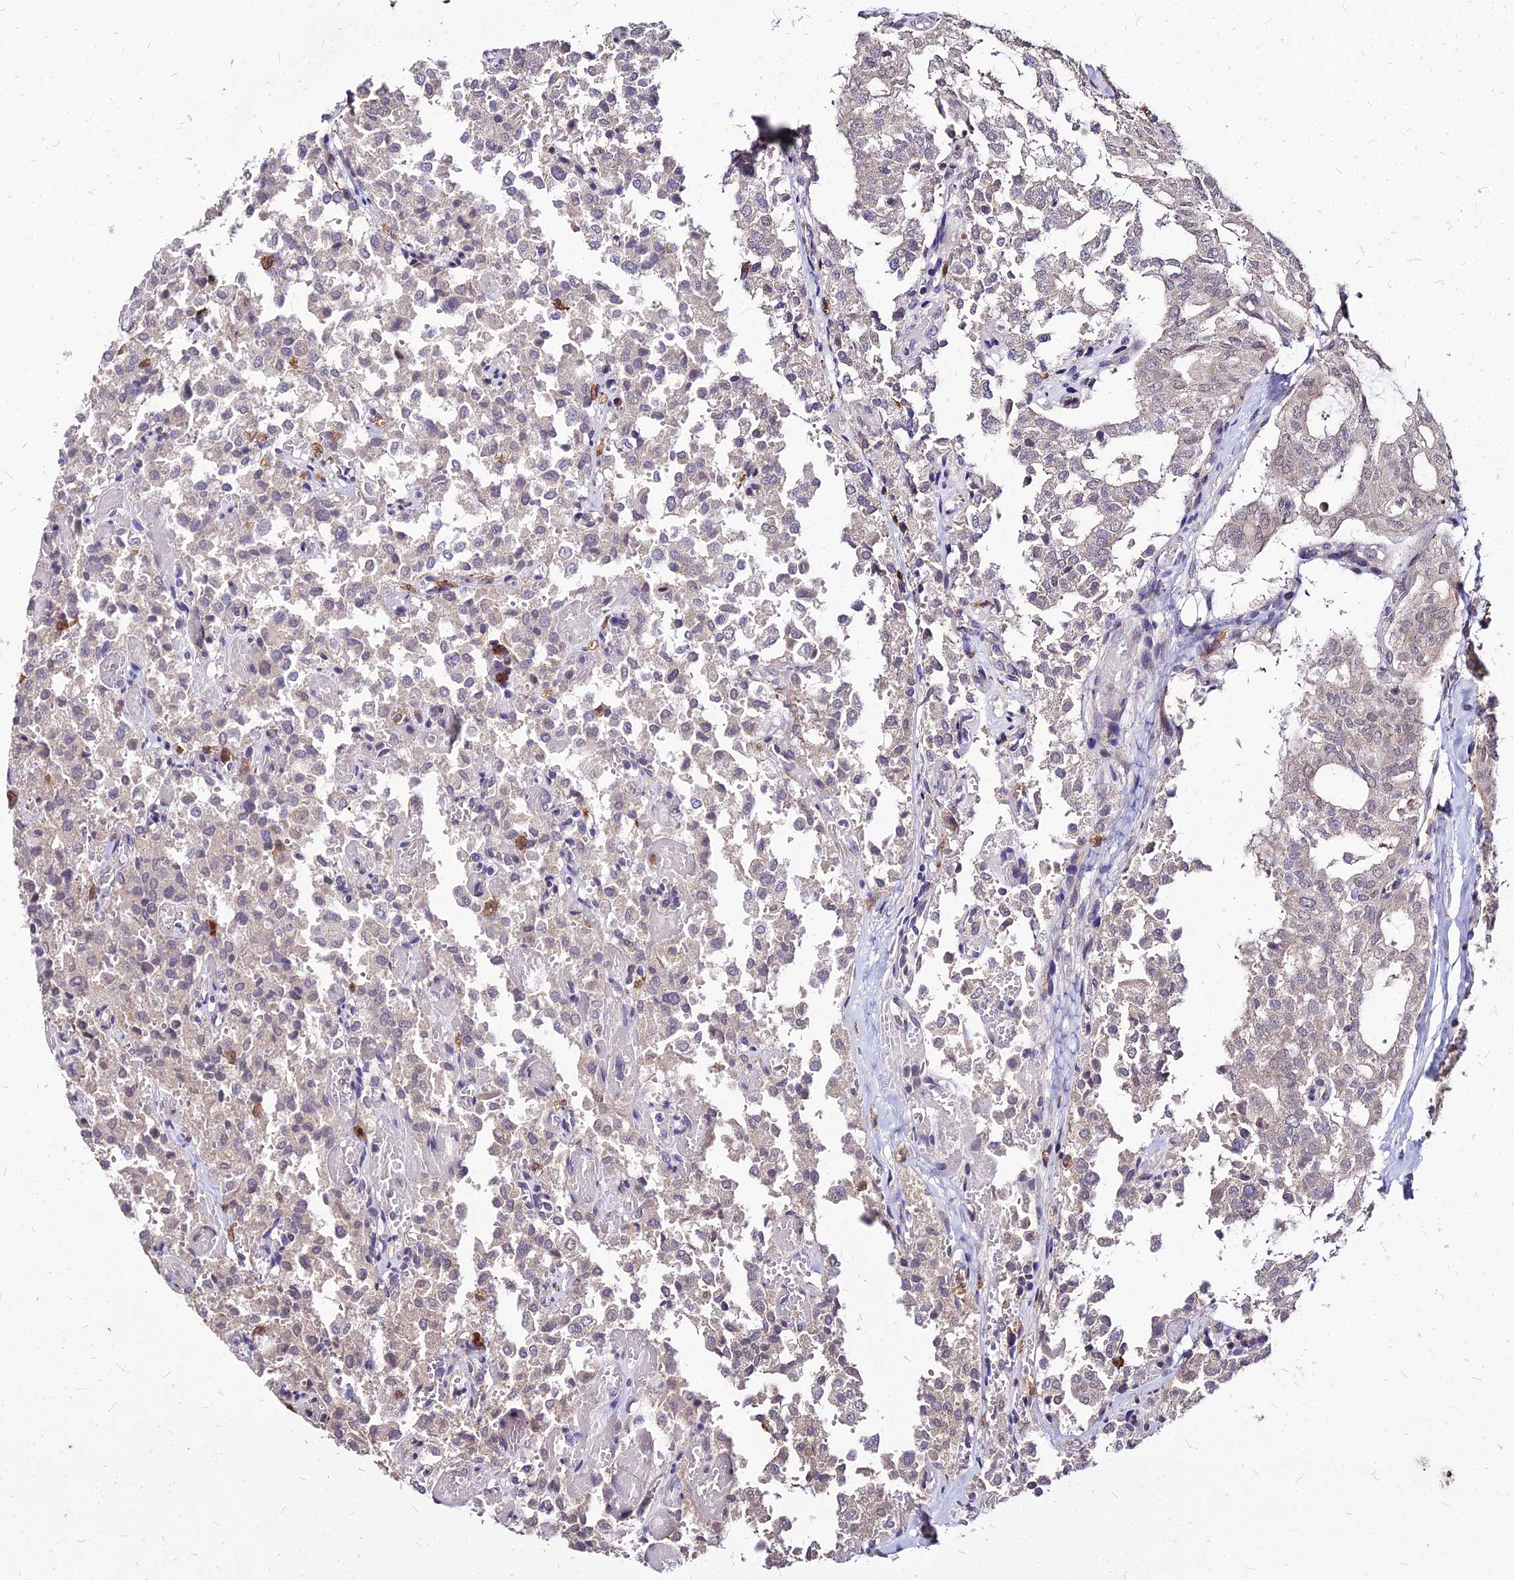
{"staining": {"intensity": "weak", "quantity": "25%-75%", "location": "nuclear"}, "tissue": "thyroid cancer", "cell_type": "Tumor cells", "image_type": "cancer", "snomed": [{"axis": "morphology", "description": "Follicular adenoma carcinoma, NOS"}, {"axis": "topography", "description": "Thyroid gland"}], "caption": "Immunohistochemistry (DAB) staining of follicular adenoma carcinoma (thyroid) demonstrates weak nuclear protein staining in about 25%-75% of tumor cells. (IHC, brightfield microscopy, high magnification).", "gene": "APBA3", "patient": {"sex": "male", "age": 75}}